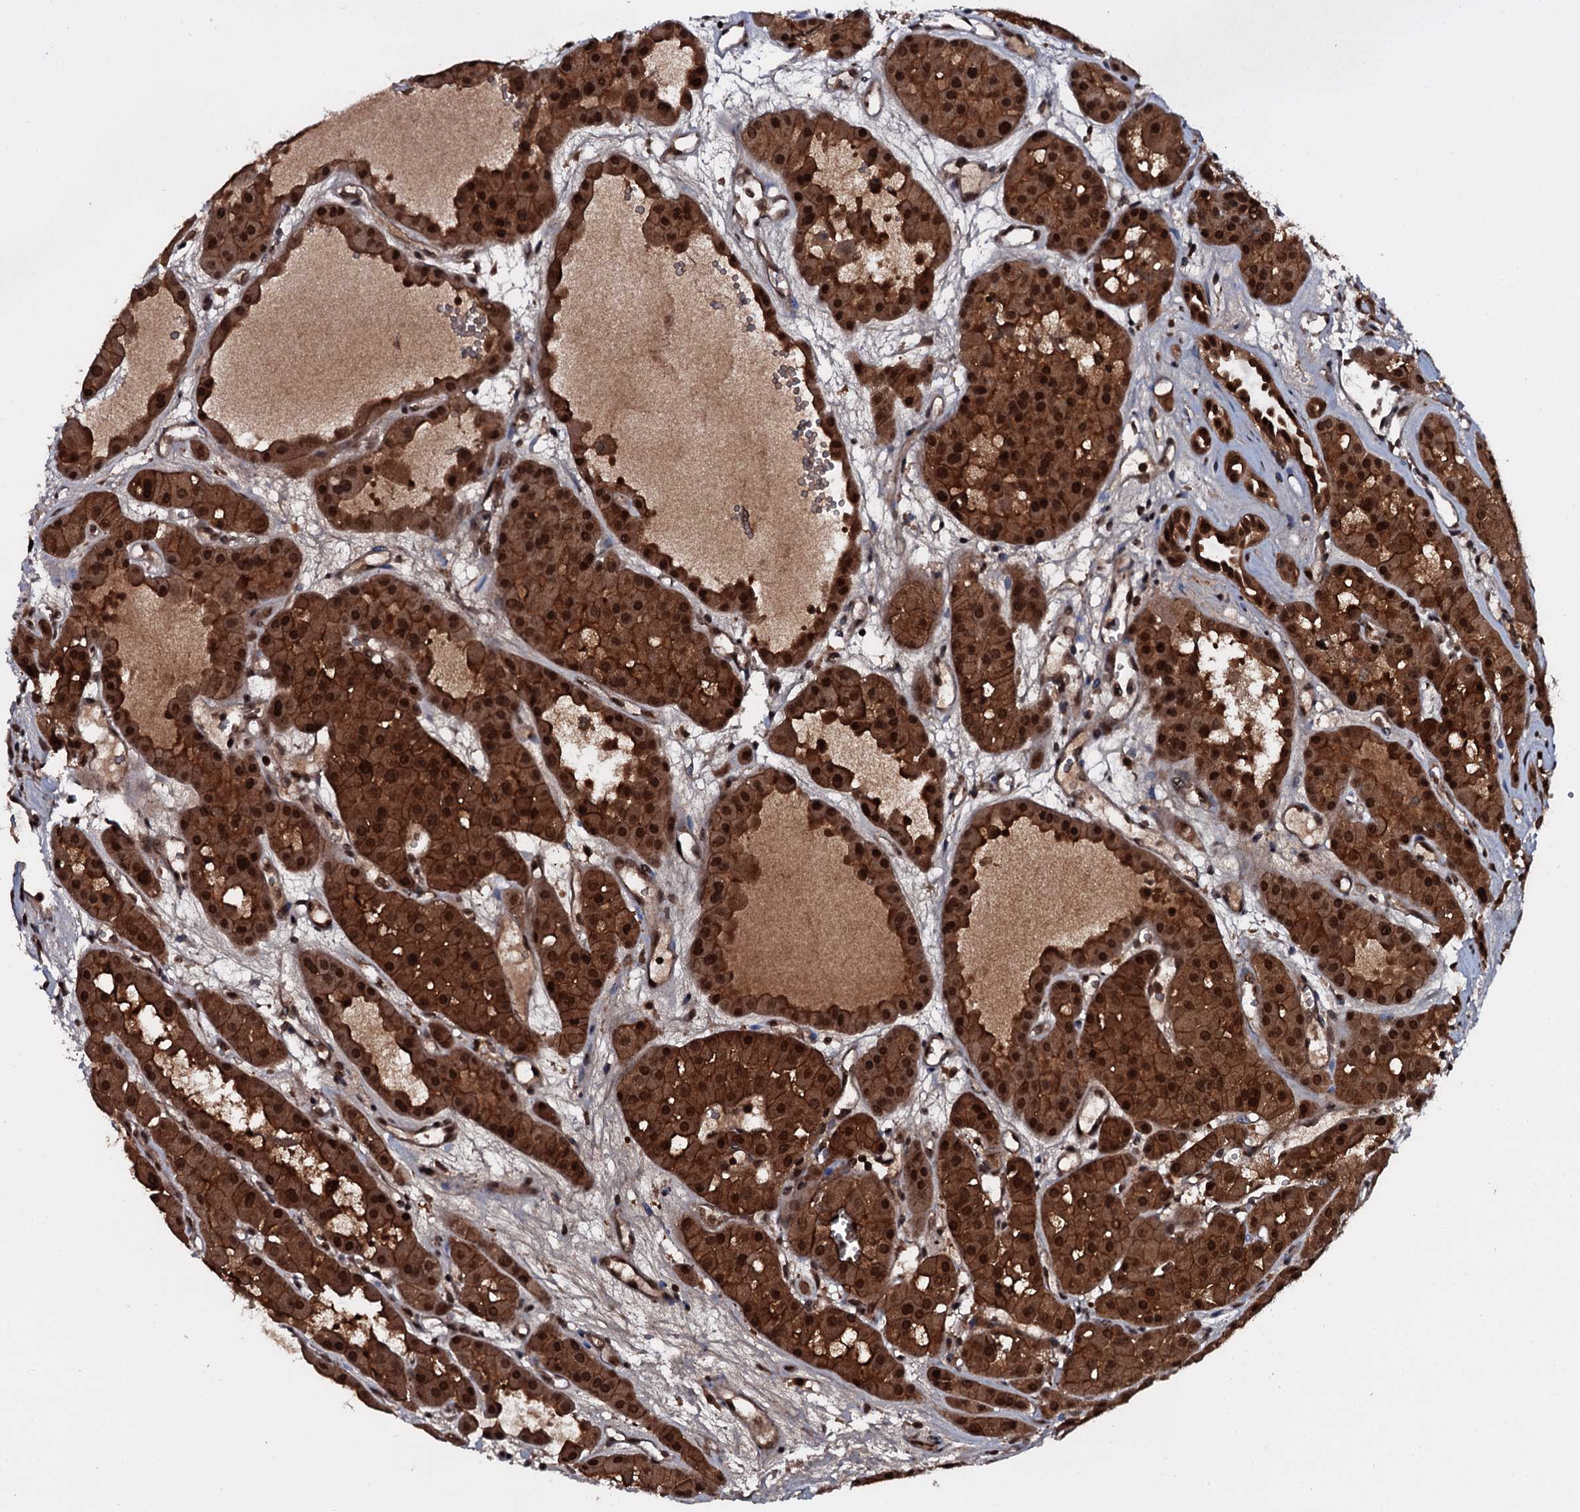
{"staining": {"intensity": "strong", "quantity": ">75%", "location": "cytoplasmic/membranous,nuclear"}, "tissue": "renal cancer", "cell_type": "Tumor cells", "image_type": "cancer", "snomed": [{"axis": "morphology", "description": "Carcinoma, NOS"}, {"axis": "topography", "description": "Kidney"}], "caption": "Brown immunohistochemical staining in renal cancer (carcinoma) displays strong cytoplasmic/membranous and nuclear expression in approximately >75% of tumor cells.", "gene": "HDDC3", "patient": {"sex": "female", "age": 75}}